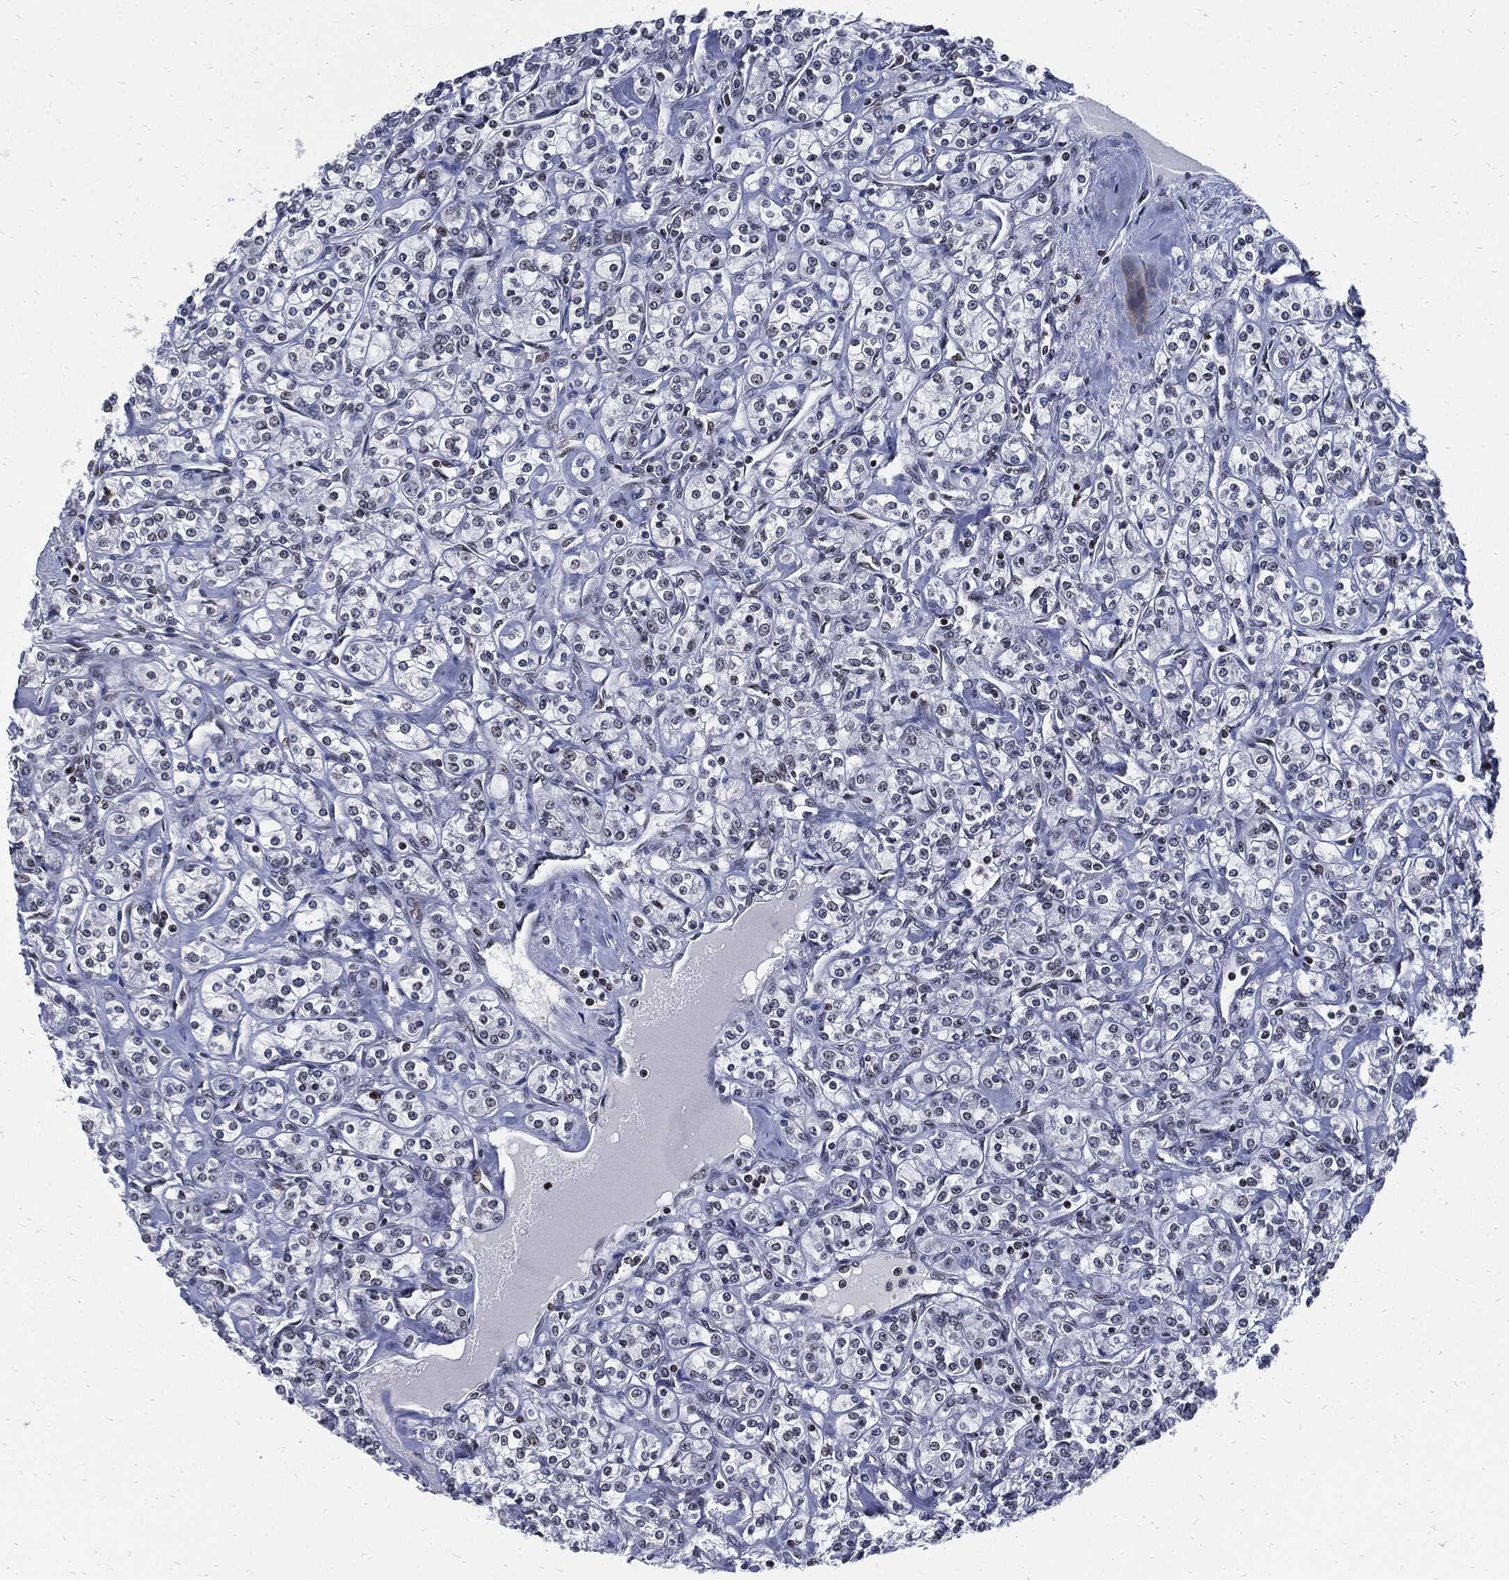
{"staining": {"intensity": "weak", "quantity": "<25%", "location": "nuclear"}, "tissue": "renal cancer", "cell_type": "Tumor cells", "image_type": "cancer", "snomed": [{"axis": "morphology", "description": "Adenocarcinoma, NOS"}, {"axis": "topography", "description": "Kidney"}], "caption": "Immunohistochemical staining of human renal cancer (adenocarcinoma) shows no significant positivity in tumor cells. (Immunohistochemistry (ihc), brightfield microscopy, high magnification).", "gene": "TERF2", "patient": {"sex": "male", "age": 77}}